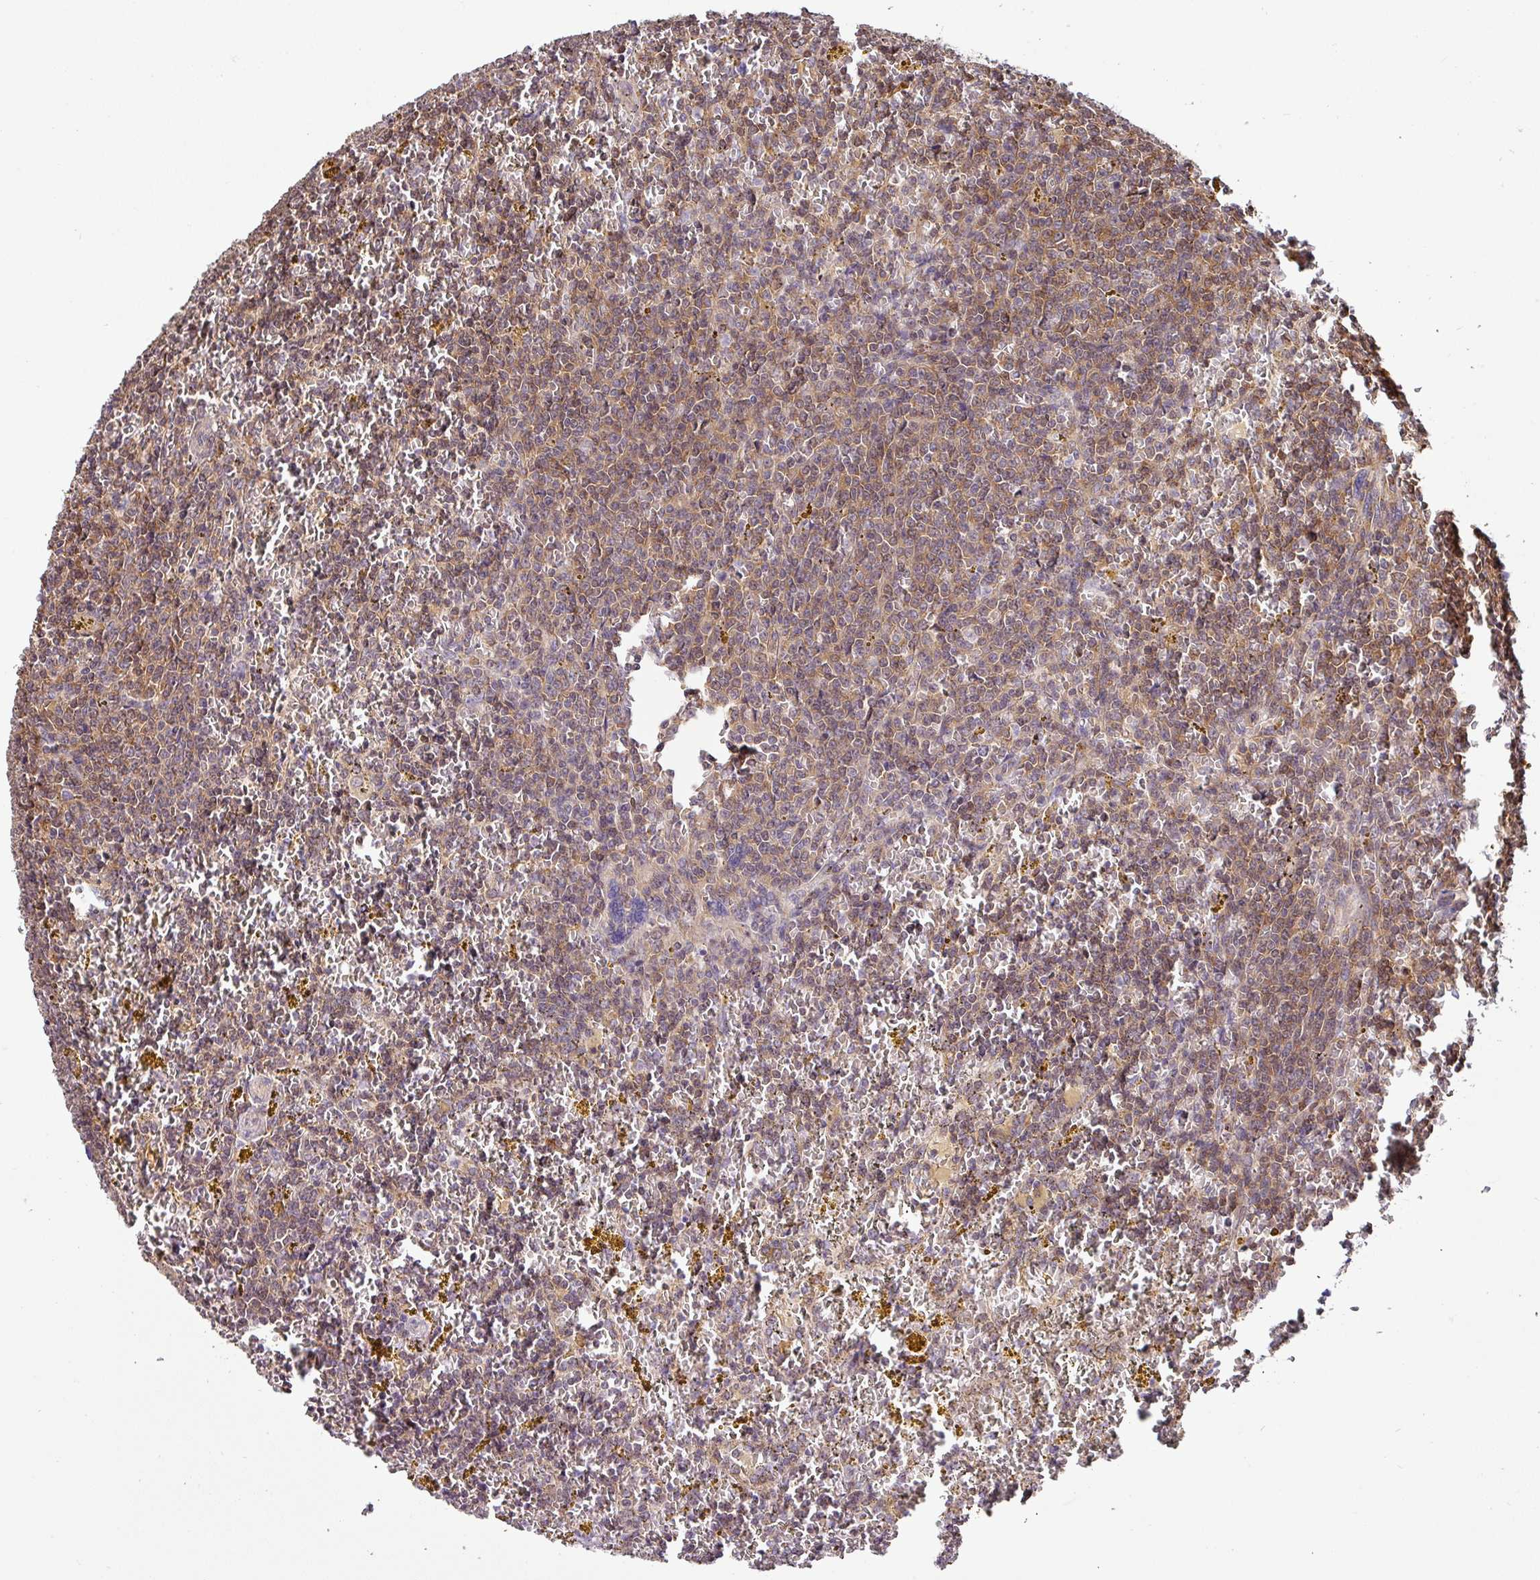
{"staining": {"intensity": "weak", "quantity": "25%-75%", "location": "cytoplasmic/membranous"}, "tissue": "lymphoma", "cell_type": "Tumor cells", "image_type": "cancer", "snomed": [{"axis": "morphology", "description": "Malignant lymphoma, non-Hodgkin's type, Low grade"}, {"axis": "topography", "description": "Spleen"}, {"axis": "topography", "description": "Lymph node"}], "caption": "Malignant lymphoma, non-Hodgkin's type (low-grade) tissue exhibits weak cytoplasmic/membranous expression in approximately 25%-75% of tumor cells", "gene": "SHB", "patient": {"sex": "female", "age": 66}}